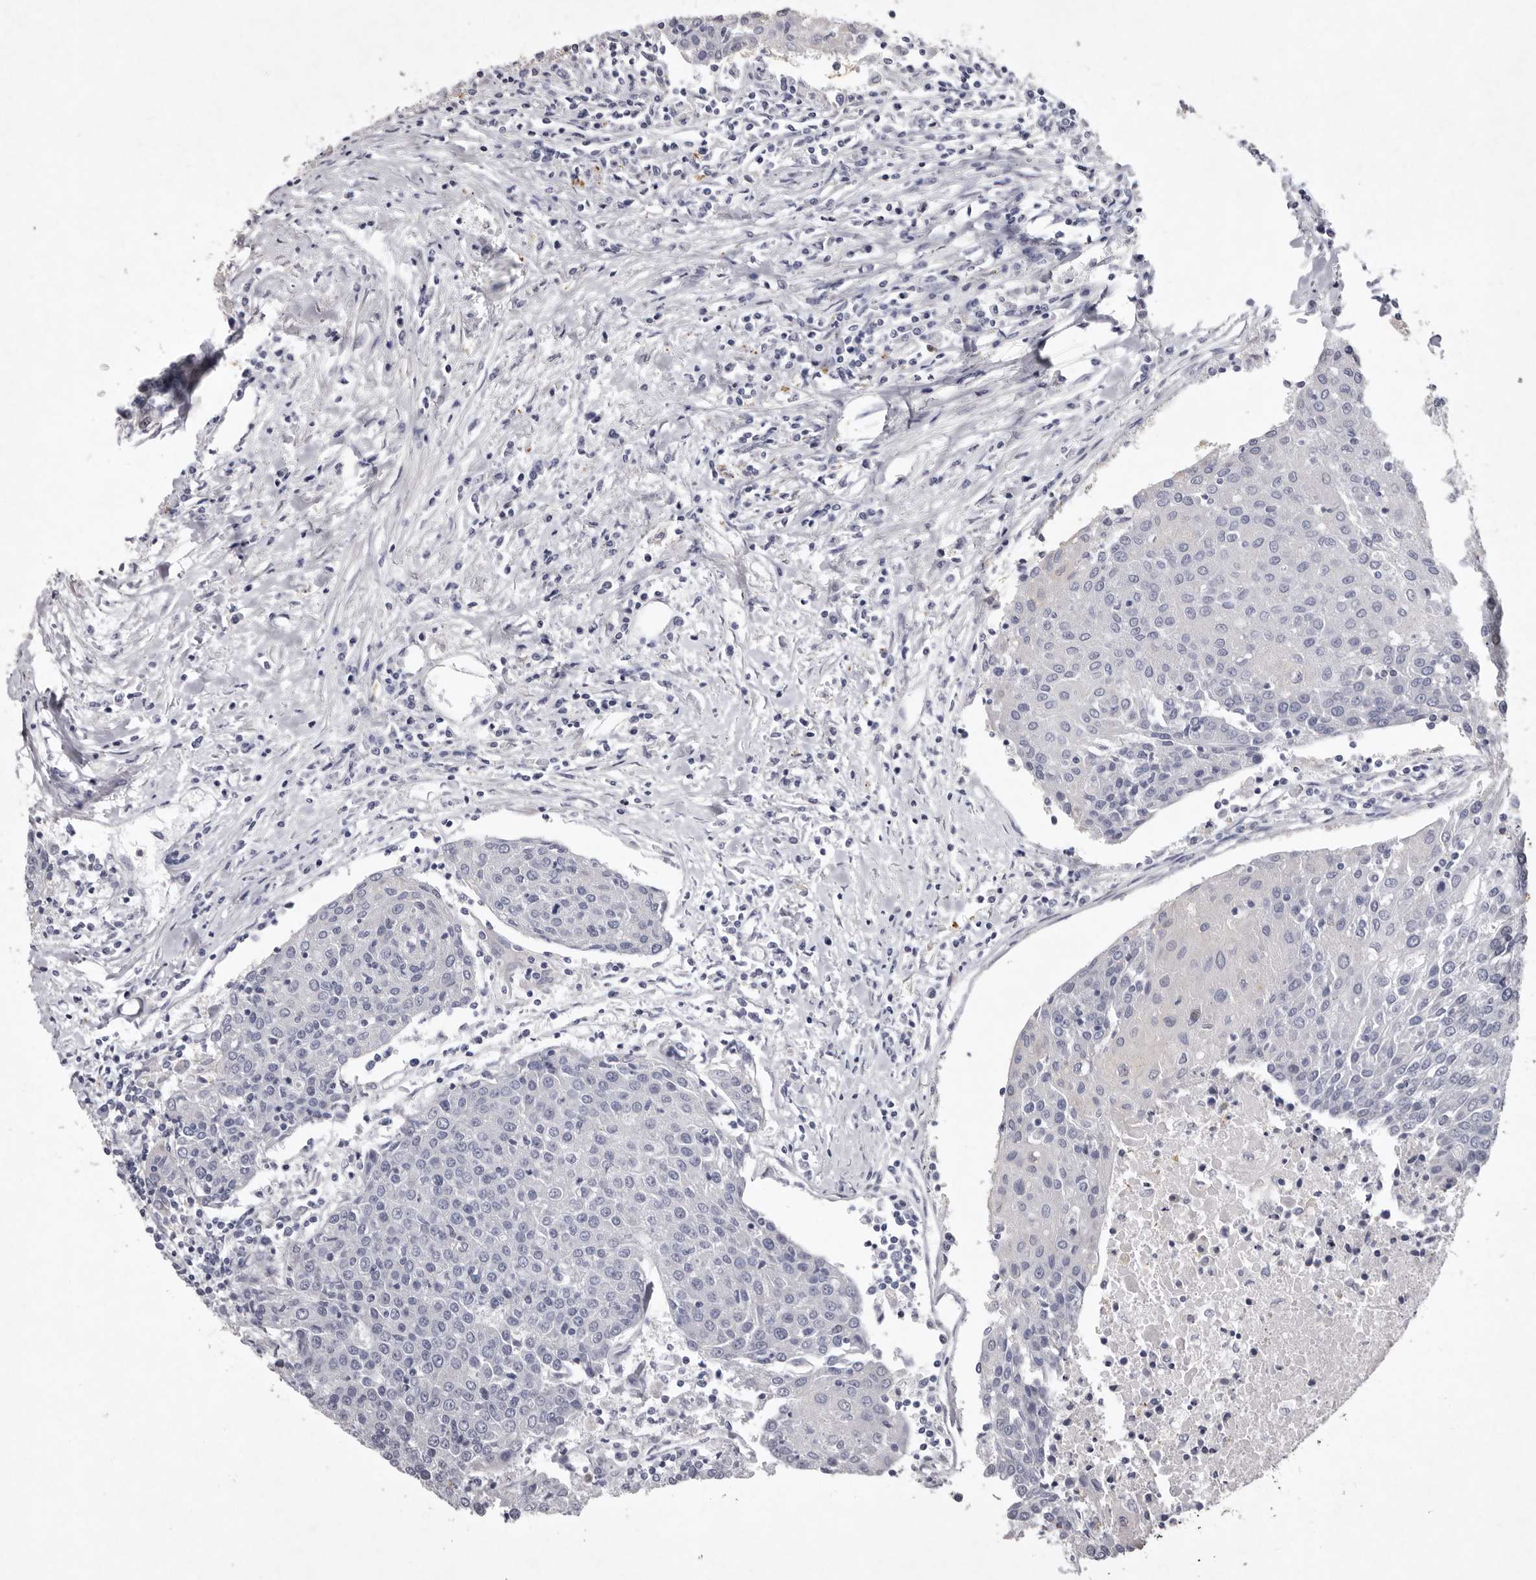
{"staining": {"intensity": "negative", "quantity": "none", "location": "none"}, "tissue": "urothelial cancer", "cell_type": "Tumor cells", "image_type": "cancer", "snomed": [{"axis": "morphology", "description": "Urothelial carcinoma, High grade"}, {"axis": "topography", "description": "Urinary bladder"}], "caption": "Immunohistochemistry histopathology image of human high-grade urothelial carcinoma stained for a protein (brown), which reveals no positivity in tumor cells.", "gene": "NKAIN4", "patient": {"sex": "female", "age": 85}}